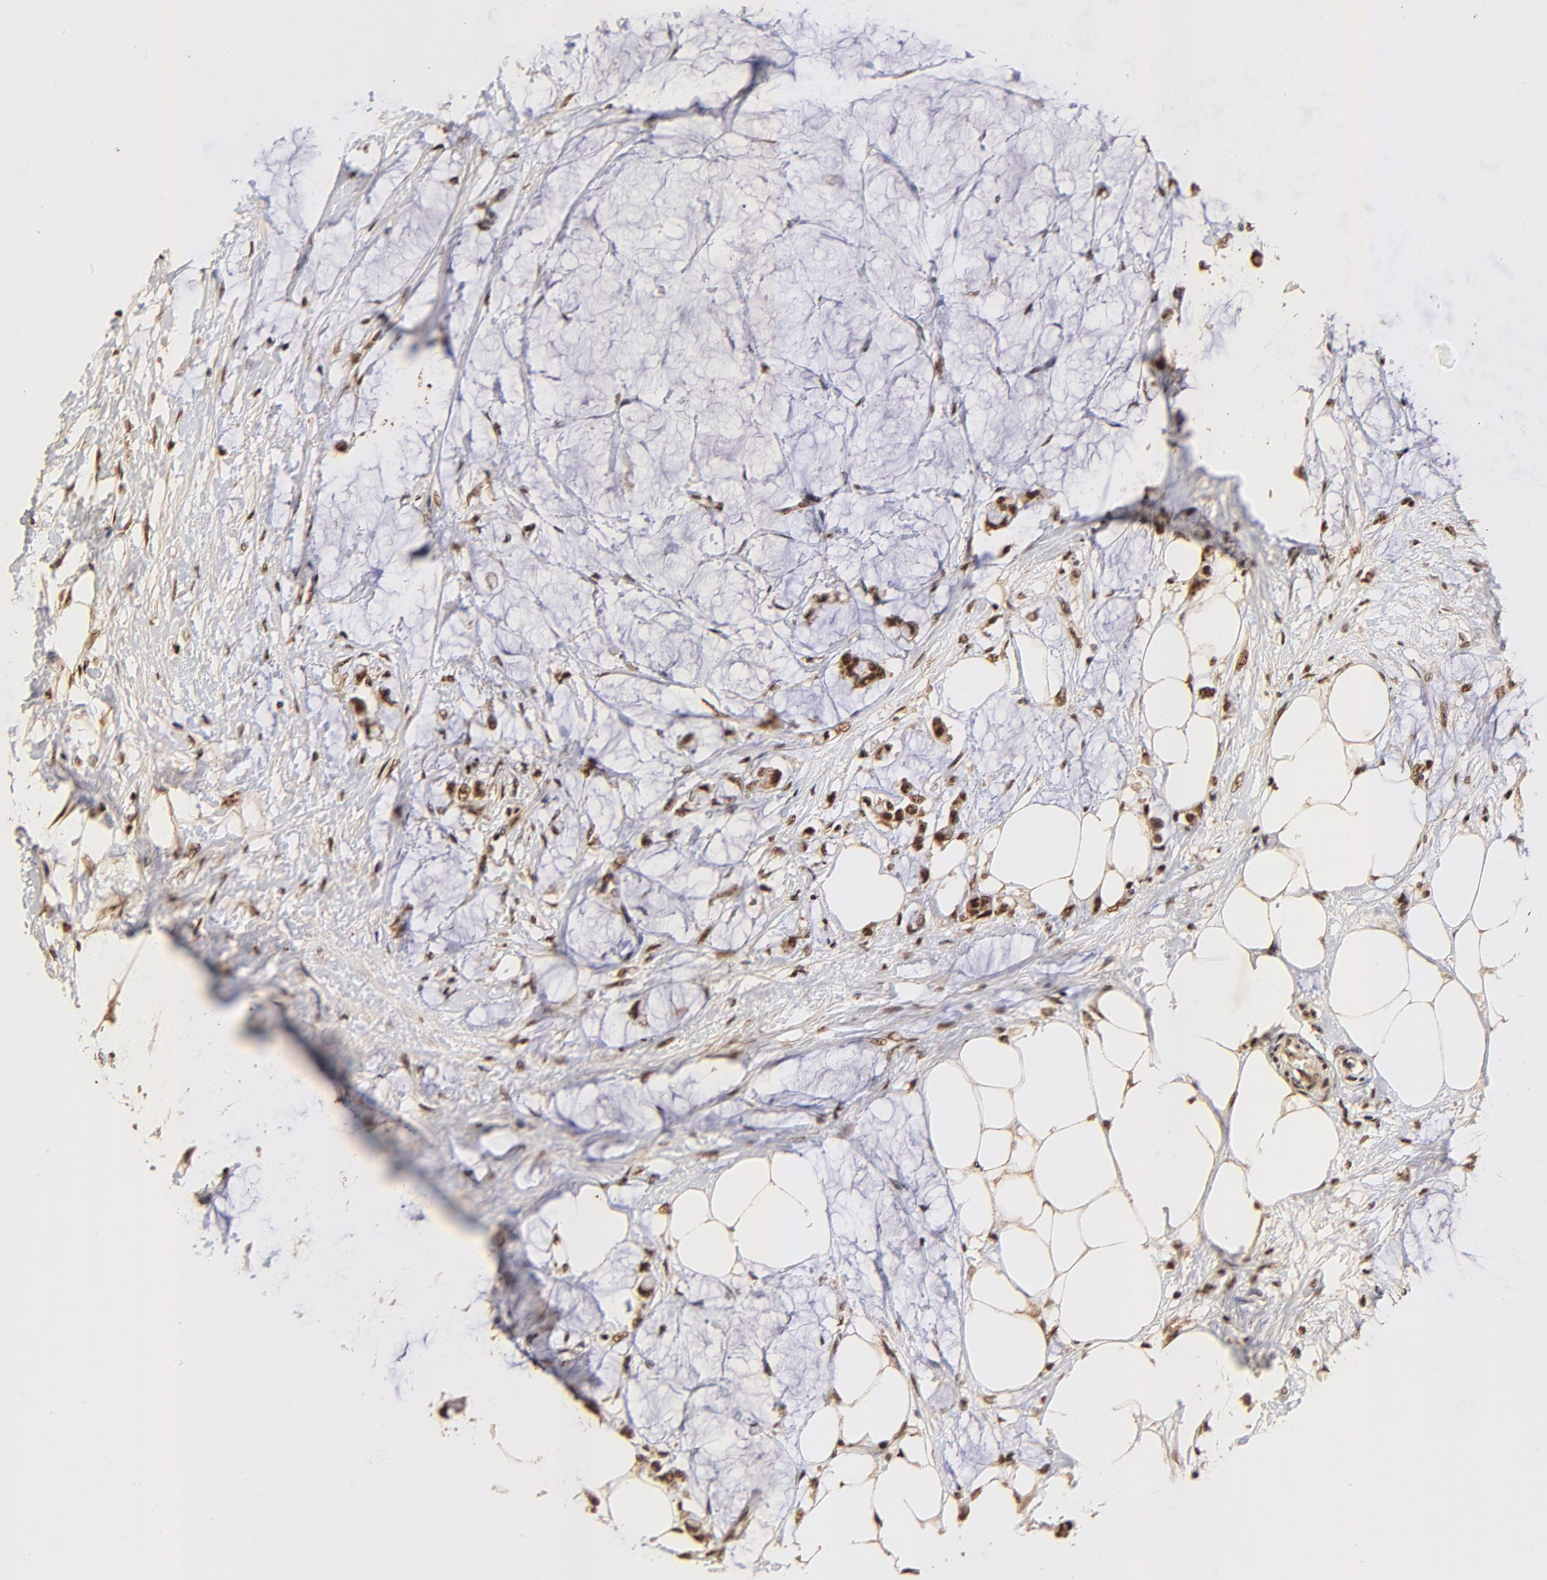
{"staining": {"intensity": "strong", "quantity": ">75%", "location": "cytoplasmic/membranous,nuclear"}, "tissue": "colorectal cancer", "cell_type": "Tumor cells", "image_type": "cancer", "snomed": [{"axis": "morphology", "description": "Normal tissue, NOS"}, {"axis": "morphology", "description": "Adenocarcinoma, NOS"}, {"axis": "topography", "description": "Colon"}, {"axis": "topography", "description": "Peripheral nerve tissue"}], "caption": "Colorectal cancer (adenocarcinoma) tissue exhibits strong cytoplasmic/membranous and nuclear expression in about >75% of tumor cells", "gene": "MED12", "patient": {"sex": "male", "age": 14}}